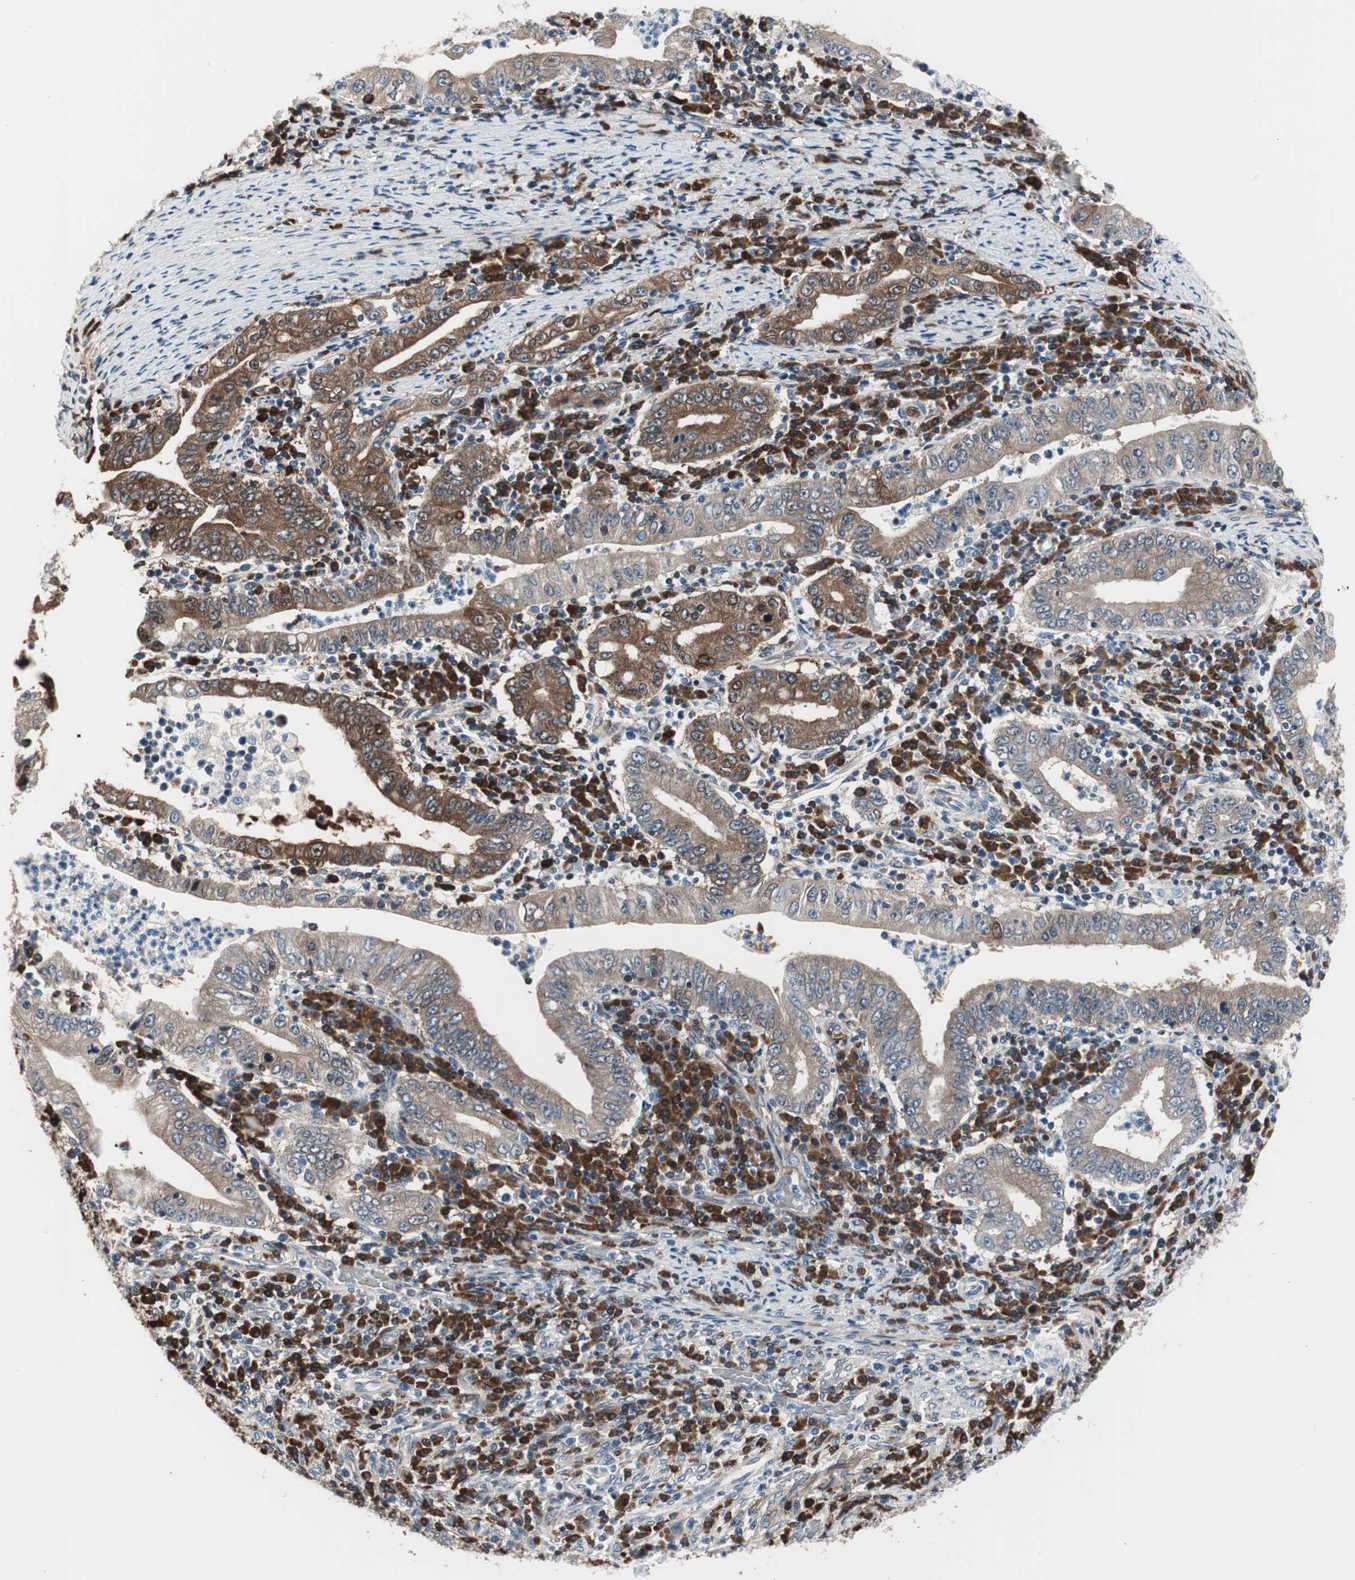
{"staining": {"intensity": "moderate", "quantity": "25%-75%", "location": "cytoplasmic/membranous"}, "tissue": "stomach cancer", "cell_type": "Tumor cells", "image_type": "cancer", "snomed": [{"axis": "morphology", "description": "Normal tissue, NOS"}, {"axis": "morphology", "description": "Adenocarcinoma, NOS"}, {"axis": "topography", "description": "Esophagus"}, {"axis": "topography", "description": "Stomach, upper"}, {"axis": "topography", "description": "Peripheral nerve tissue"}], "caption": "Human stomach cancer (adenocarcinoma) stained with a protein marker demonstrates moderate staining in tumor cells.", "gene": "PRDX2", "patient": {"sex": "male", "age": 62}}